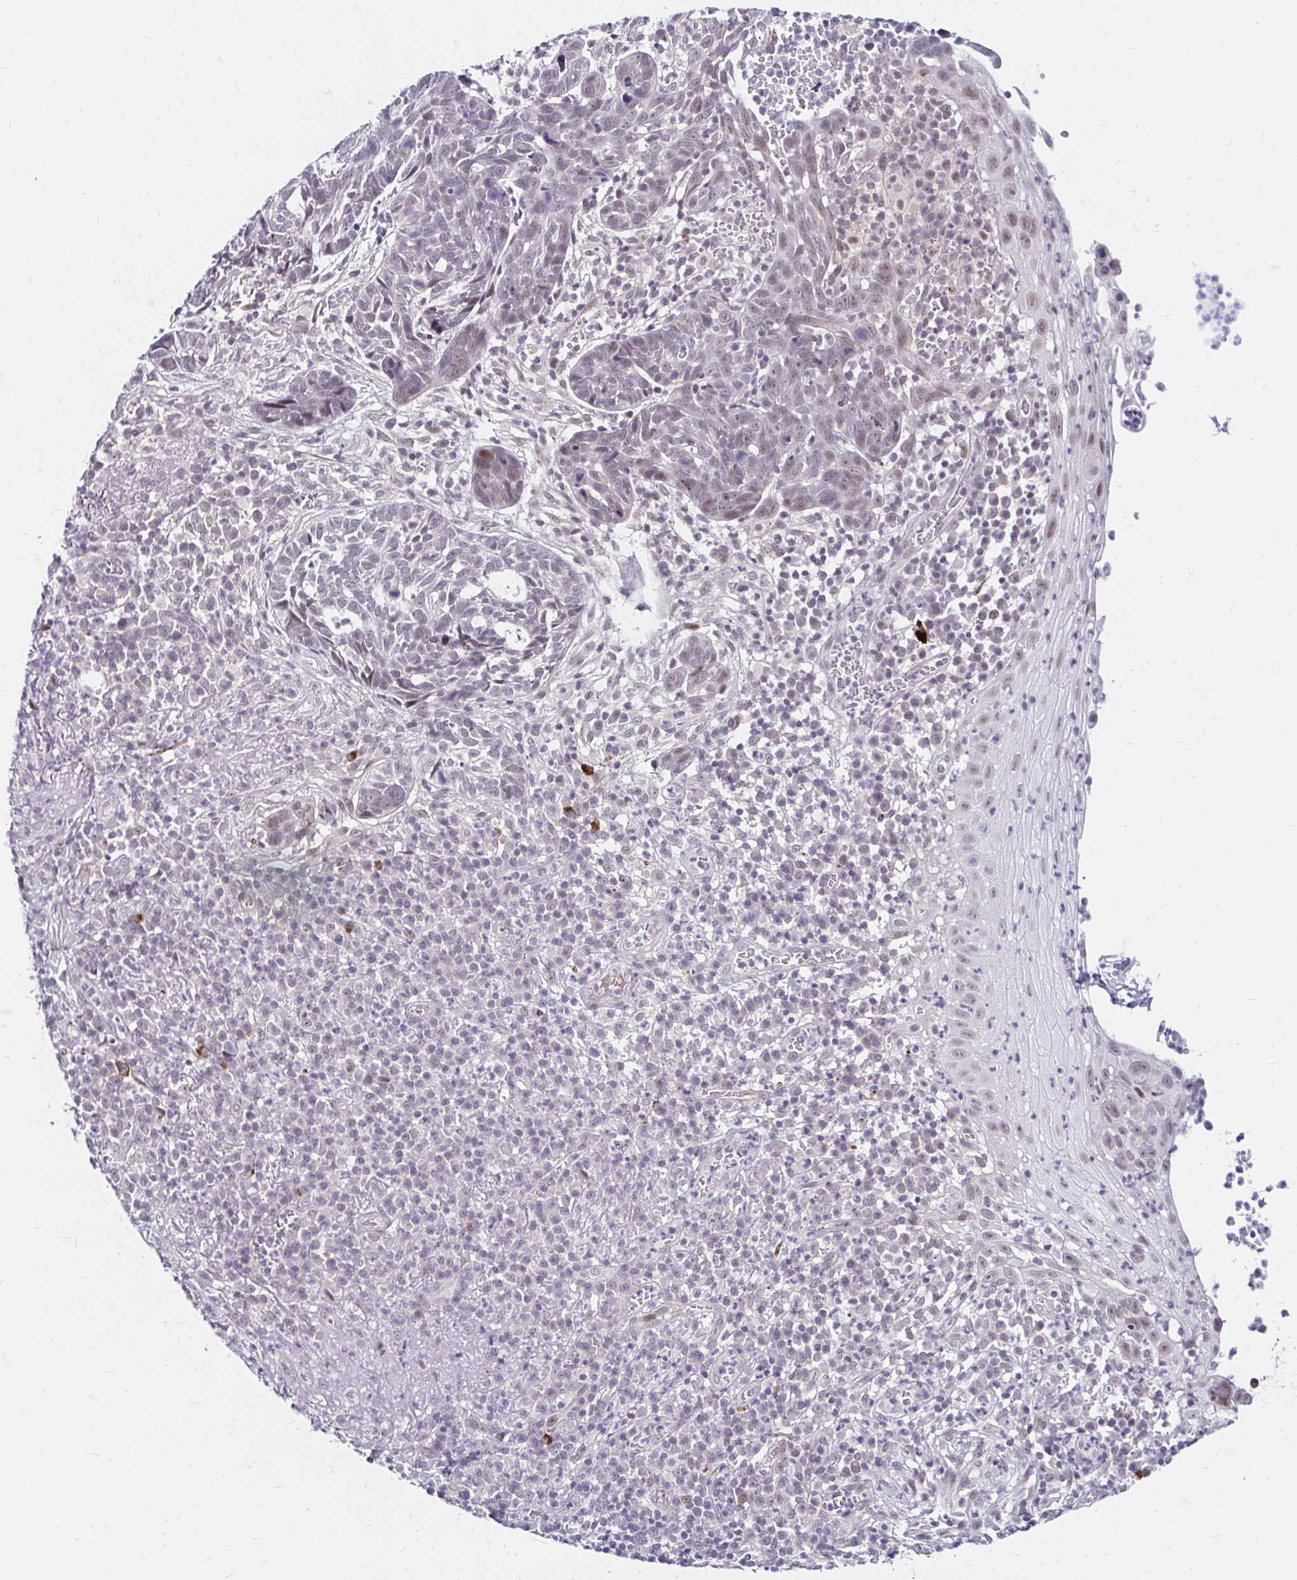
{"staining": {"intensity": "weak", "quantity": "<25%", "location": "nuclear"}, "tissue": "skin cancer", "cell_type": "Tumor cells", "image_type": "cancer", "snomed": [{"axis": "morphology", "description": "Basal cell carcinoma"}, {"axis": "topography", "description": "Skin"}, {"axis": "topography", "description": "Skin of face"}], "caption": "Immunohistochemistry (IHC) of skin basal cell carcinoma displays no positivity in tumor cells.", "gene": "GUCY1A1", "patient": {"sex": "female", "age": 95}}